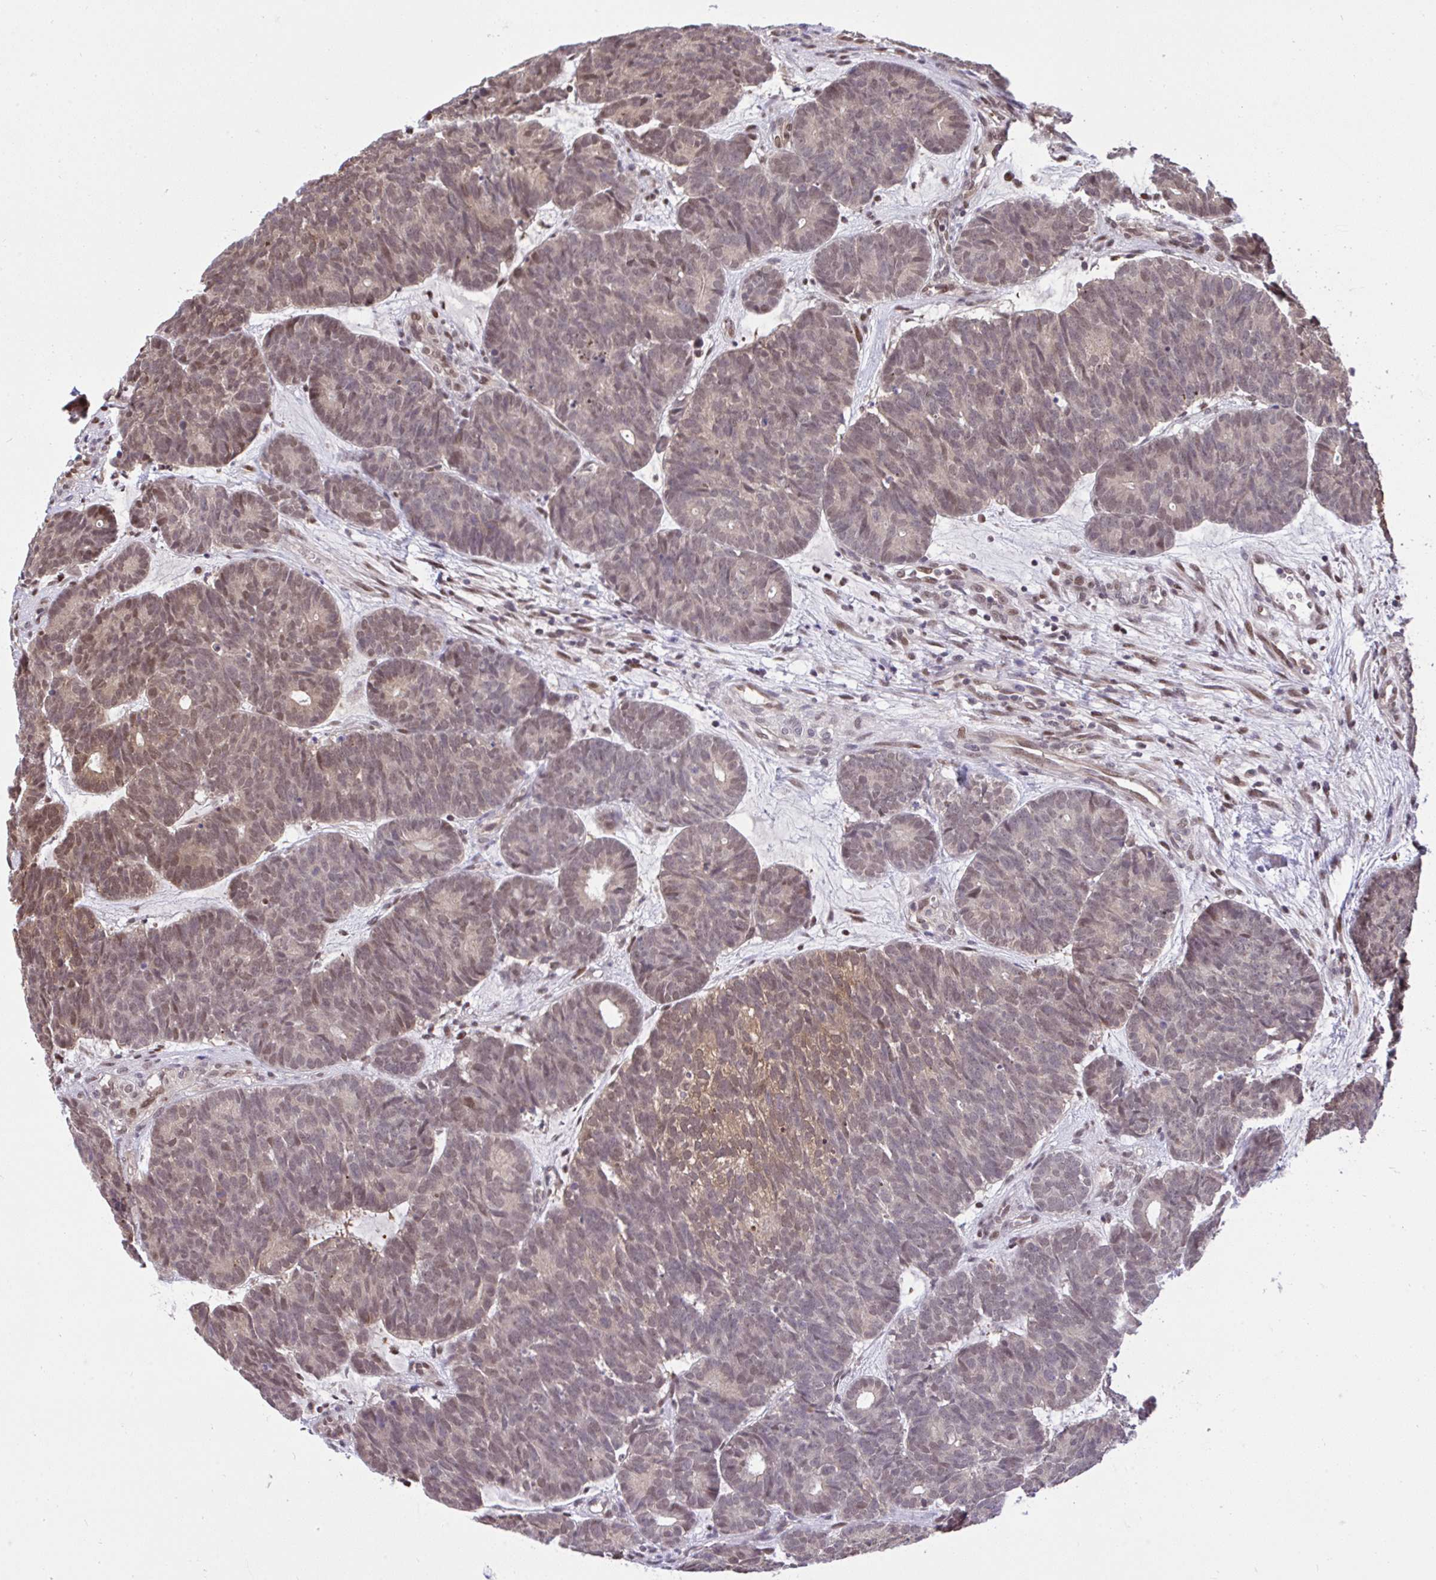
{"staining": {"intensity": "weak", "quantity": "25%-75%", "location": "cytoplasmic/membranous,nuclear"}, "tissue": "head and neck cancer", "cell_type": "Tumor cells", "image_type": "cancer", "snomed": [{"axis": "morphology", "description": "Adenocarcinoma, NOS"}, {"axis": "topography", "description": "Head-Neck"}], "caption": "Head and neck adenocarcinoma stained with immunohistochemistry demonstrates weak cytoplasmic/membranous and nuclear positivity in approximately 25%-75% of tumor cells.", "gene": "GLIS3", "patient": {"sex": "female", "age": 81}}